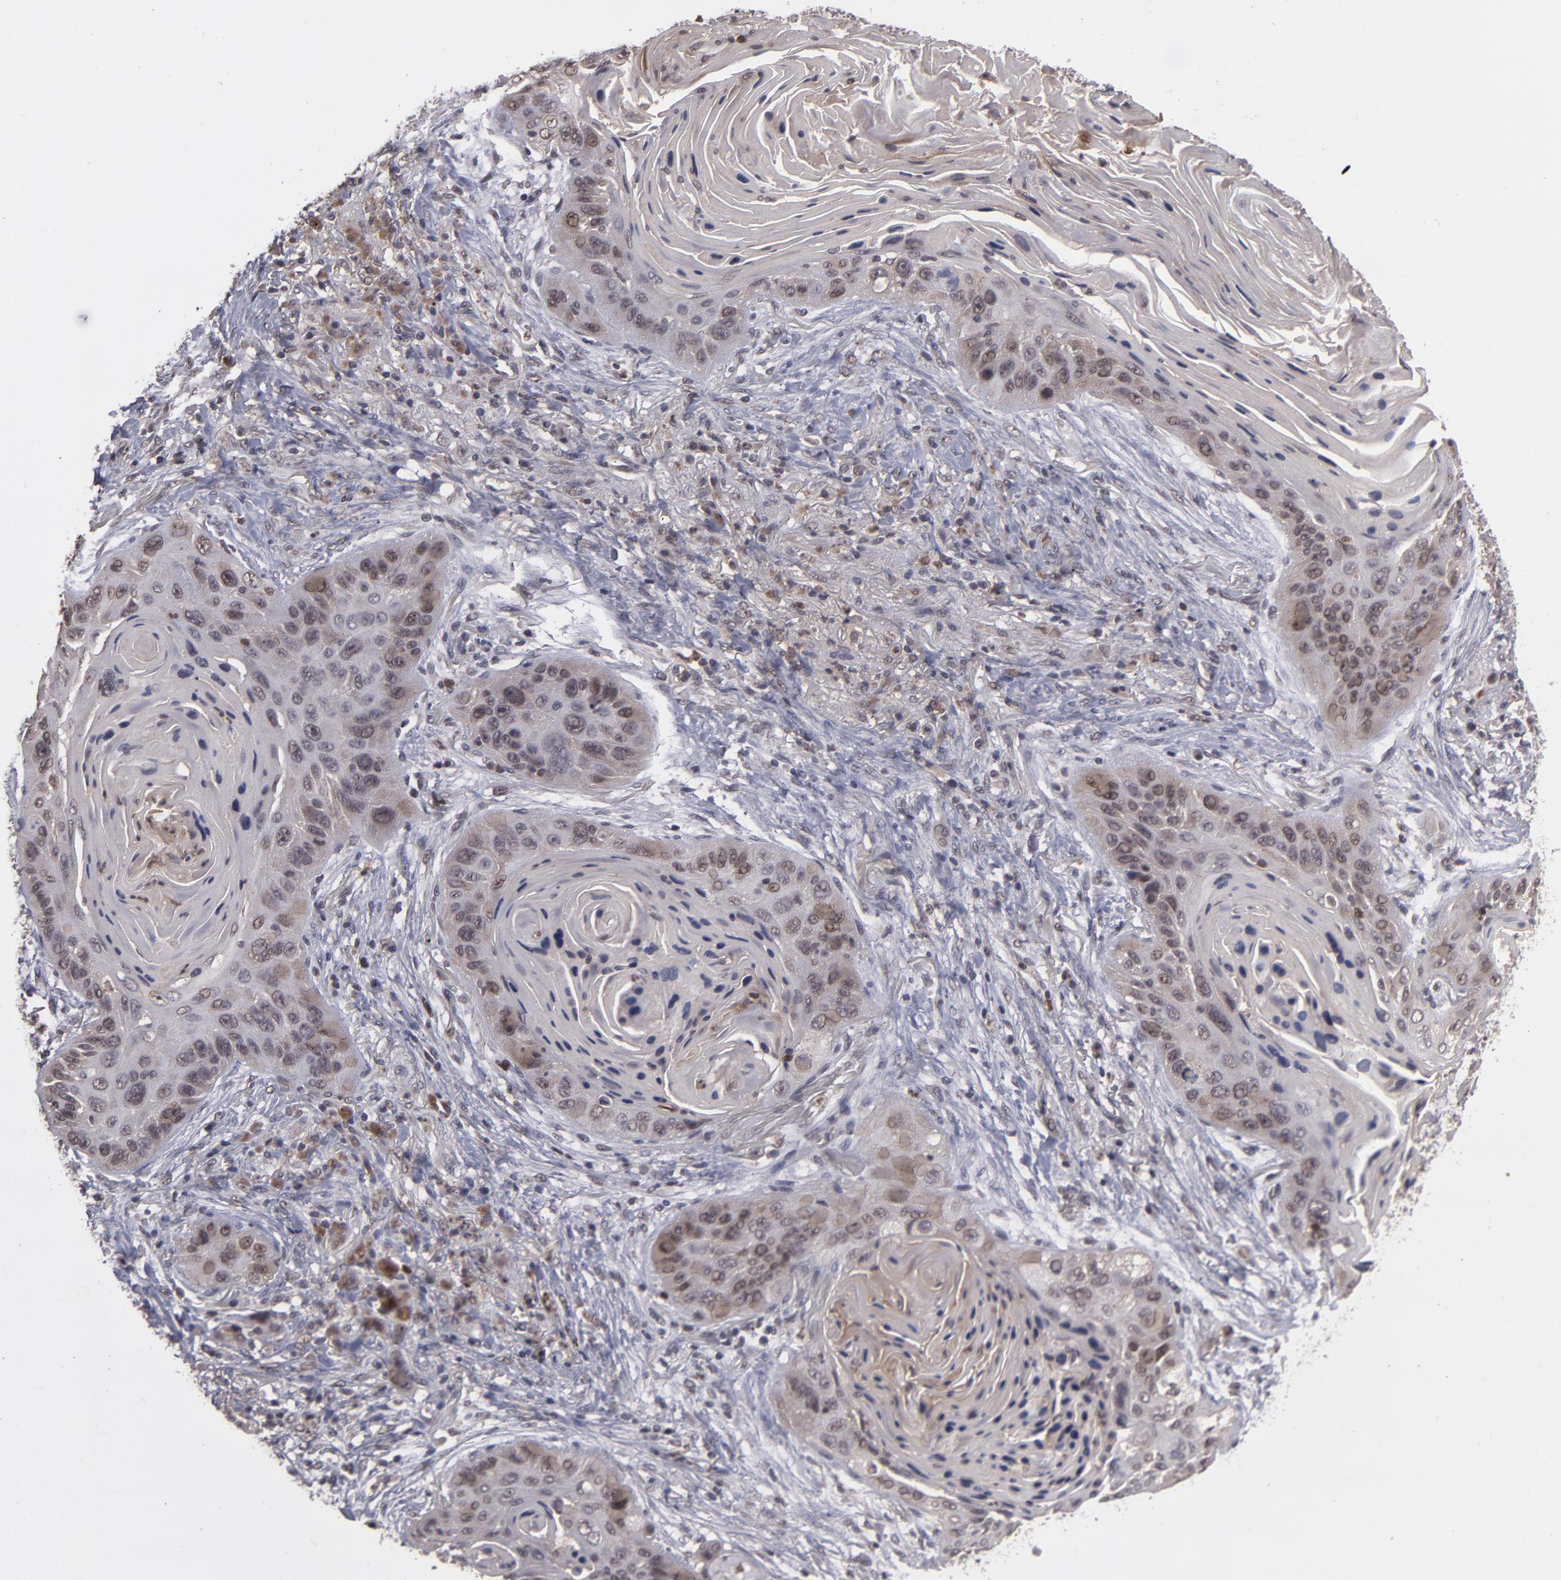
{"staining": {"intensity": "weak", "quantity": ">75%", "location": "cytoplasmic/membranous,nuclear"}, "tissue": "lung cancer", "cell_type": "Tumor cells", "image_type": "cancer", "snomed": [{"axis": "morphology", "description": "Squamous cell carcinoma, NOS"}, {"axis": "topography", "description": "Lung"}], "caption": "About >75% of tumor cells in squamous cell carcinoma (lung) reveal weak cytoplasmic/membranous and nuclear protein expression as visualized by brown immunohistochemical staining.", "gene": "TYMS", "patient": {"sex": "female", "age": 67}}